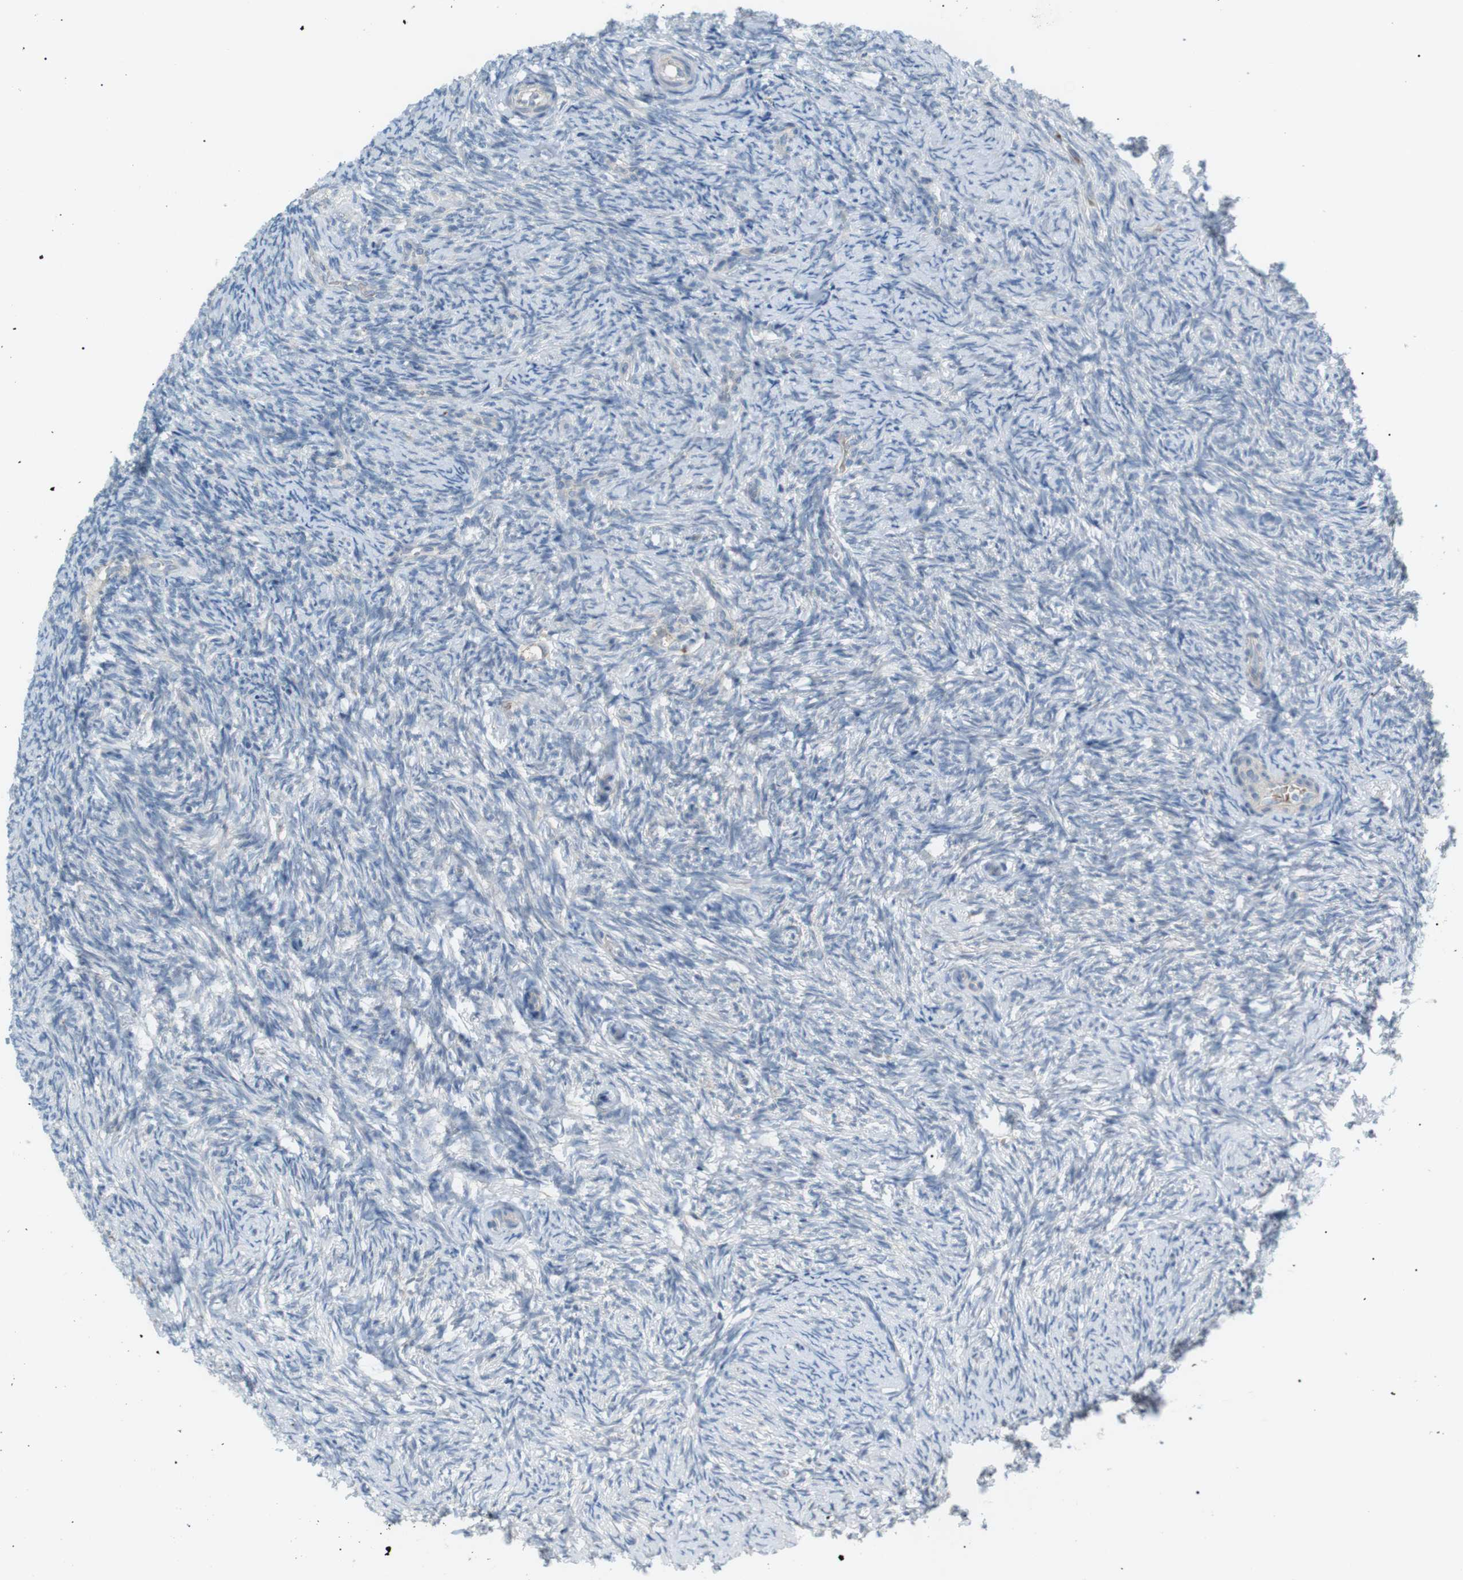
{"staining": {"intensity": "moderate", "quantity": ">75%", "location": "cytoplasmic/membranous"}, "tissue": "ovary", "cell_type": "Follicle cells", "image_type": "normal", "snomed": [{"axis": "morphology", "description": "Normal tissue, NOS"}, {"axis": "topography", "description": "Ovary"}], "caption": "A micrograph of ovary stained for a protein displays moderate cytoplasmic/membranous brown staining in follicle cells.", "gene": "B4GALNT2", "patient": {"sex": "female", "age": 41}}